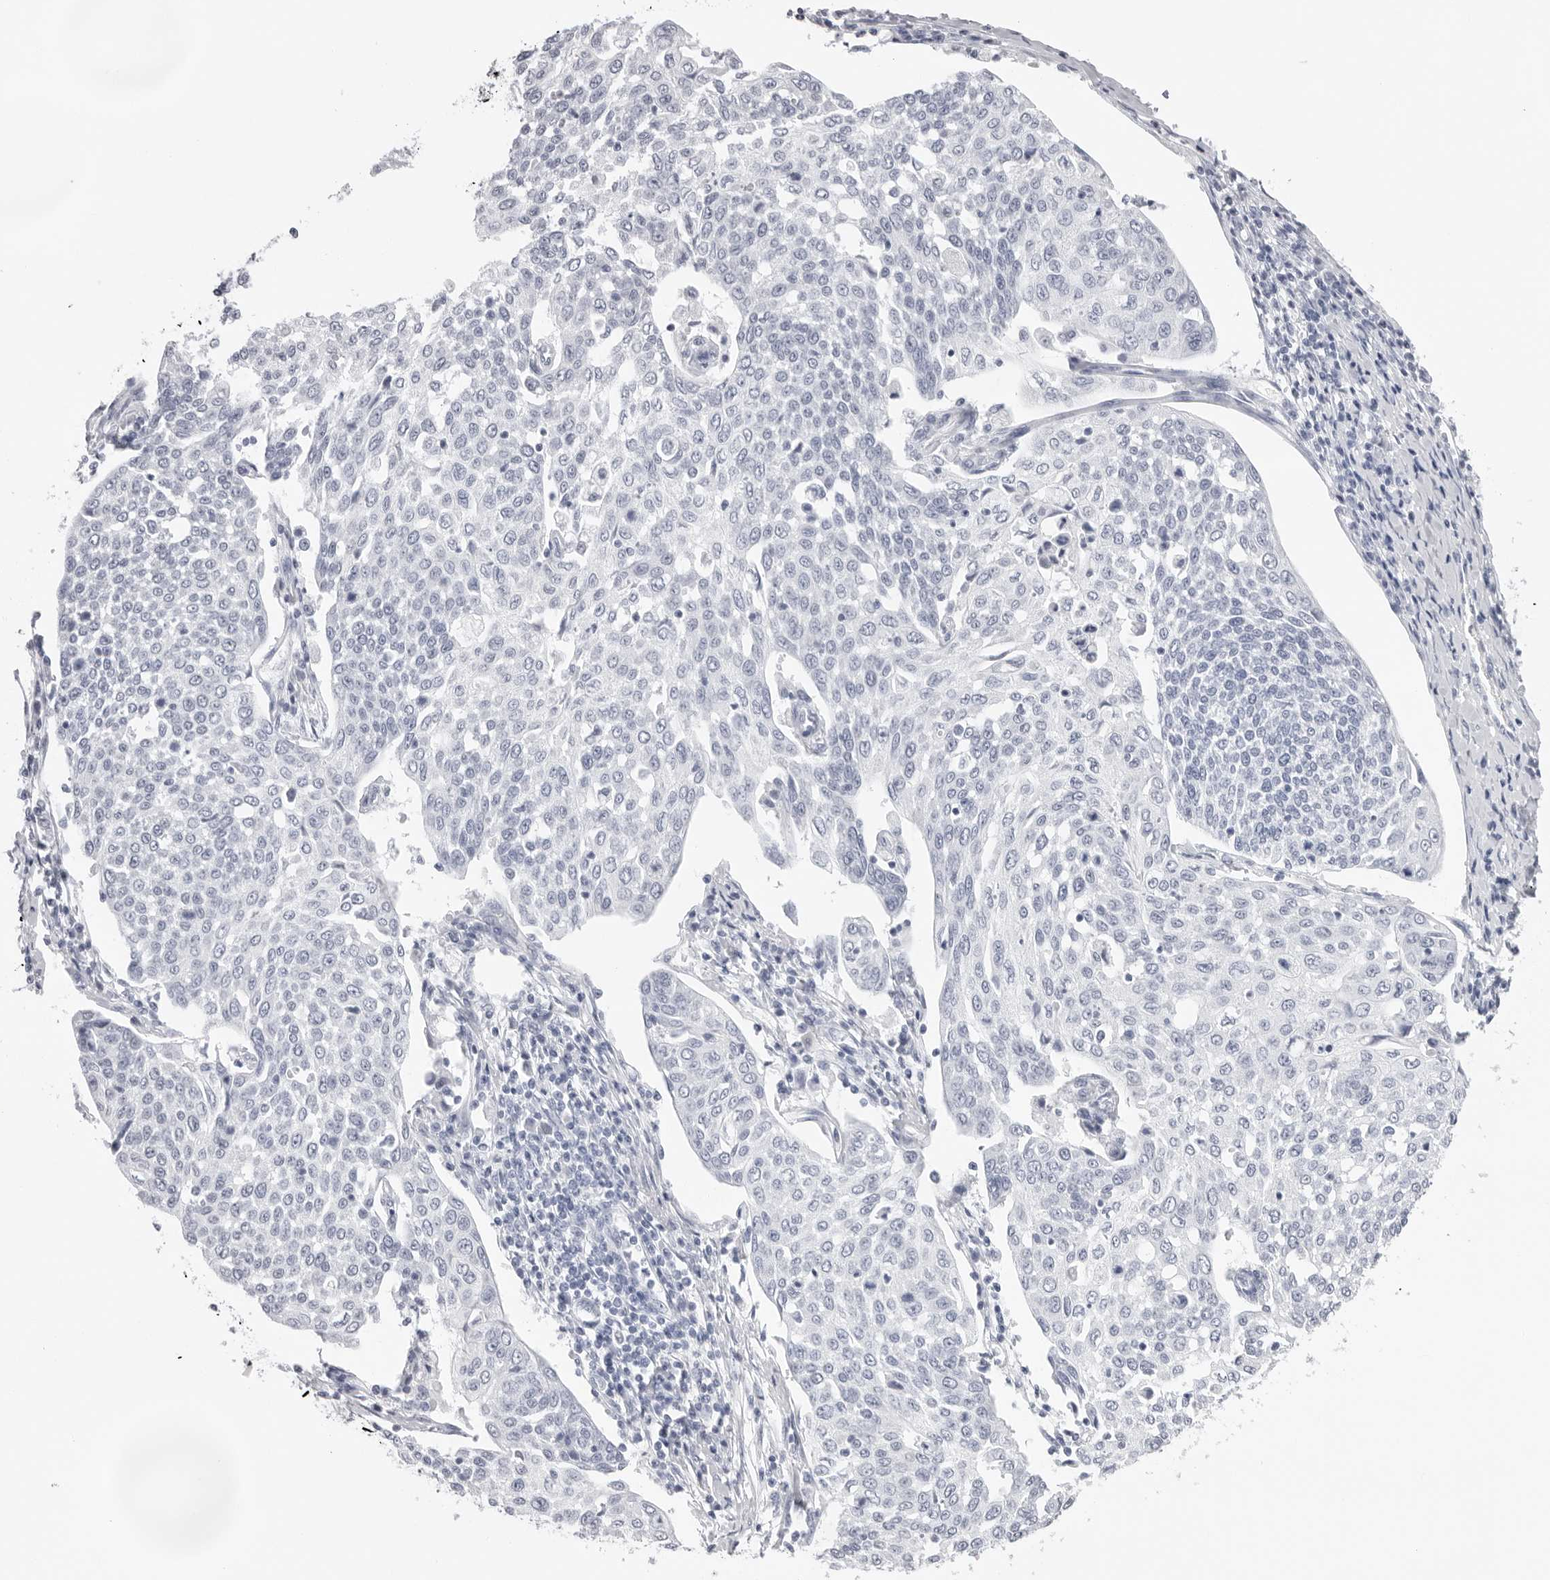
{"staining": {"intensity": "negative", "quantity": "none", "location": "none"}, "tissue": "cervical cancer", "cell_type": "Tumor cells", "image_type": "cancer", "snomed": [{"axis": "morphology", "description": "Squamous cell carcinoma, NOS"}, {"axis": "topography", "description": "Cervix"}], "caption": "DAB (3,3'-diaminobenzidine) immunohistochemical staining of human cervical squamous cell carcinoma reveals no significant expression in tumor cells.", "gene": "CST5", "patient": {"sex": "female", "age": 34}}